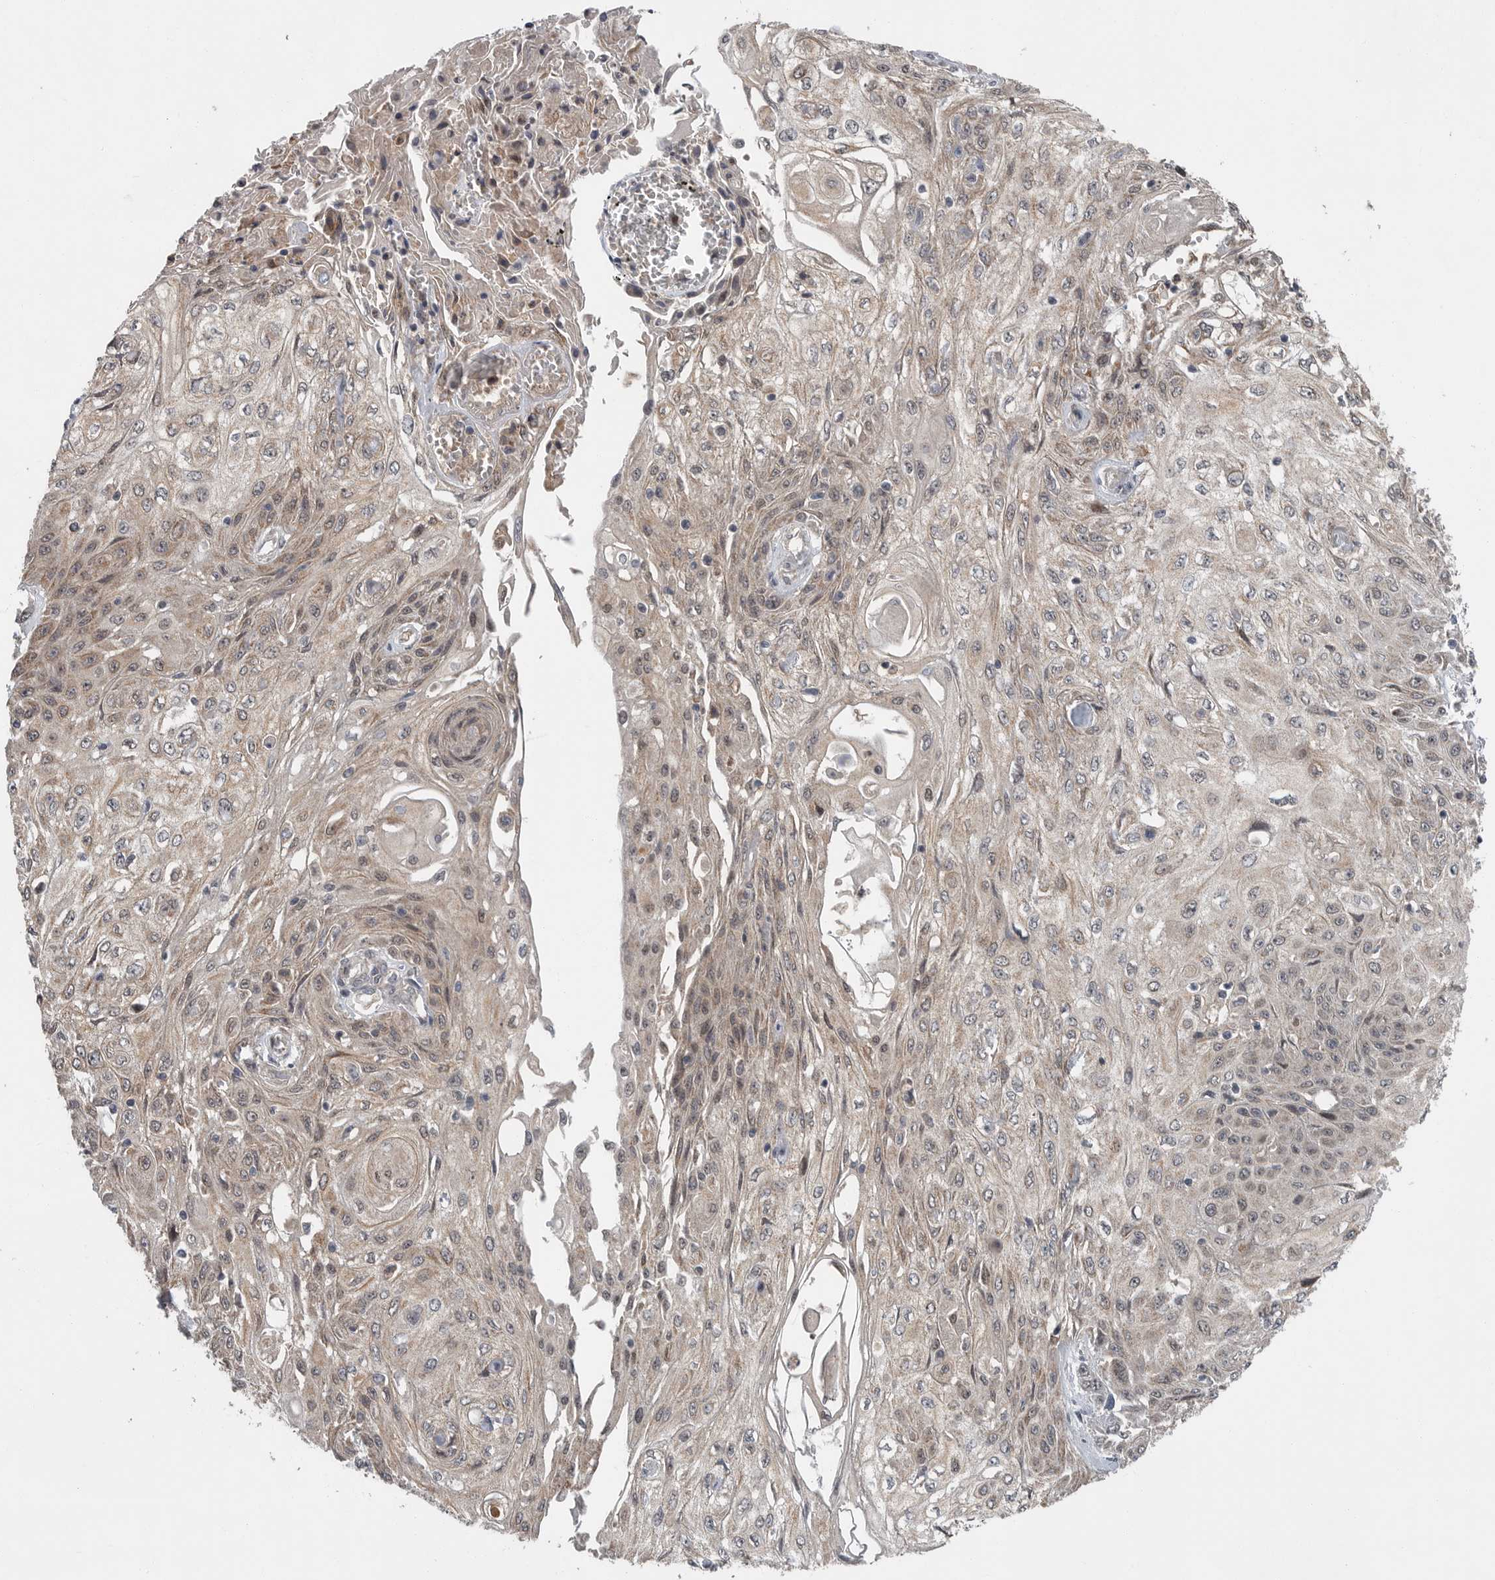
{"staining": {"intensity": "weak", "quantity": "<25%", "location": "cytoplasmic/membranous"}, "tissue": "skin cancer", "cell_type": "Tumor cells", "image_type": "cancer", "snomed": [{"axis": "morphology", "description": "Squamous cell carcinoma, NOS"}, {"axis": "morphology", "description": "Squamous cell carcinoma, metastatic, NOS"}, {"axis": "topography", "description": "Skin"}, {"axis": "topography", "description": "Lymph node"}], "caption": "Immunohistochemistry histopathology image of skin metastatic squamous cell carcinoma stained for a protein (brown), which exhibits no expression in tumor cells.", "gene": "SCP2", "patient": {"sex": "male", "age": 75}}